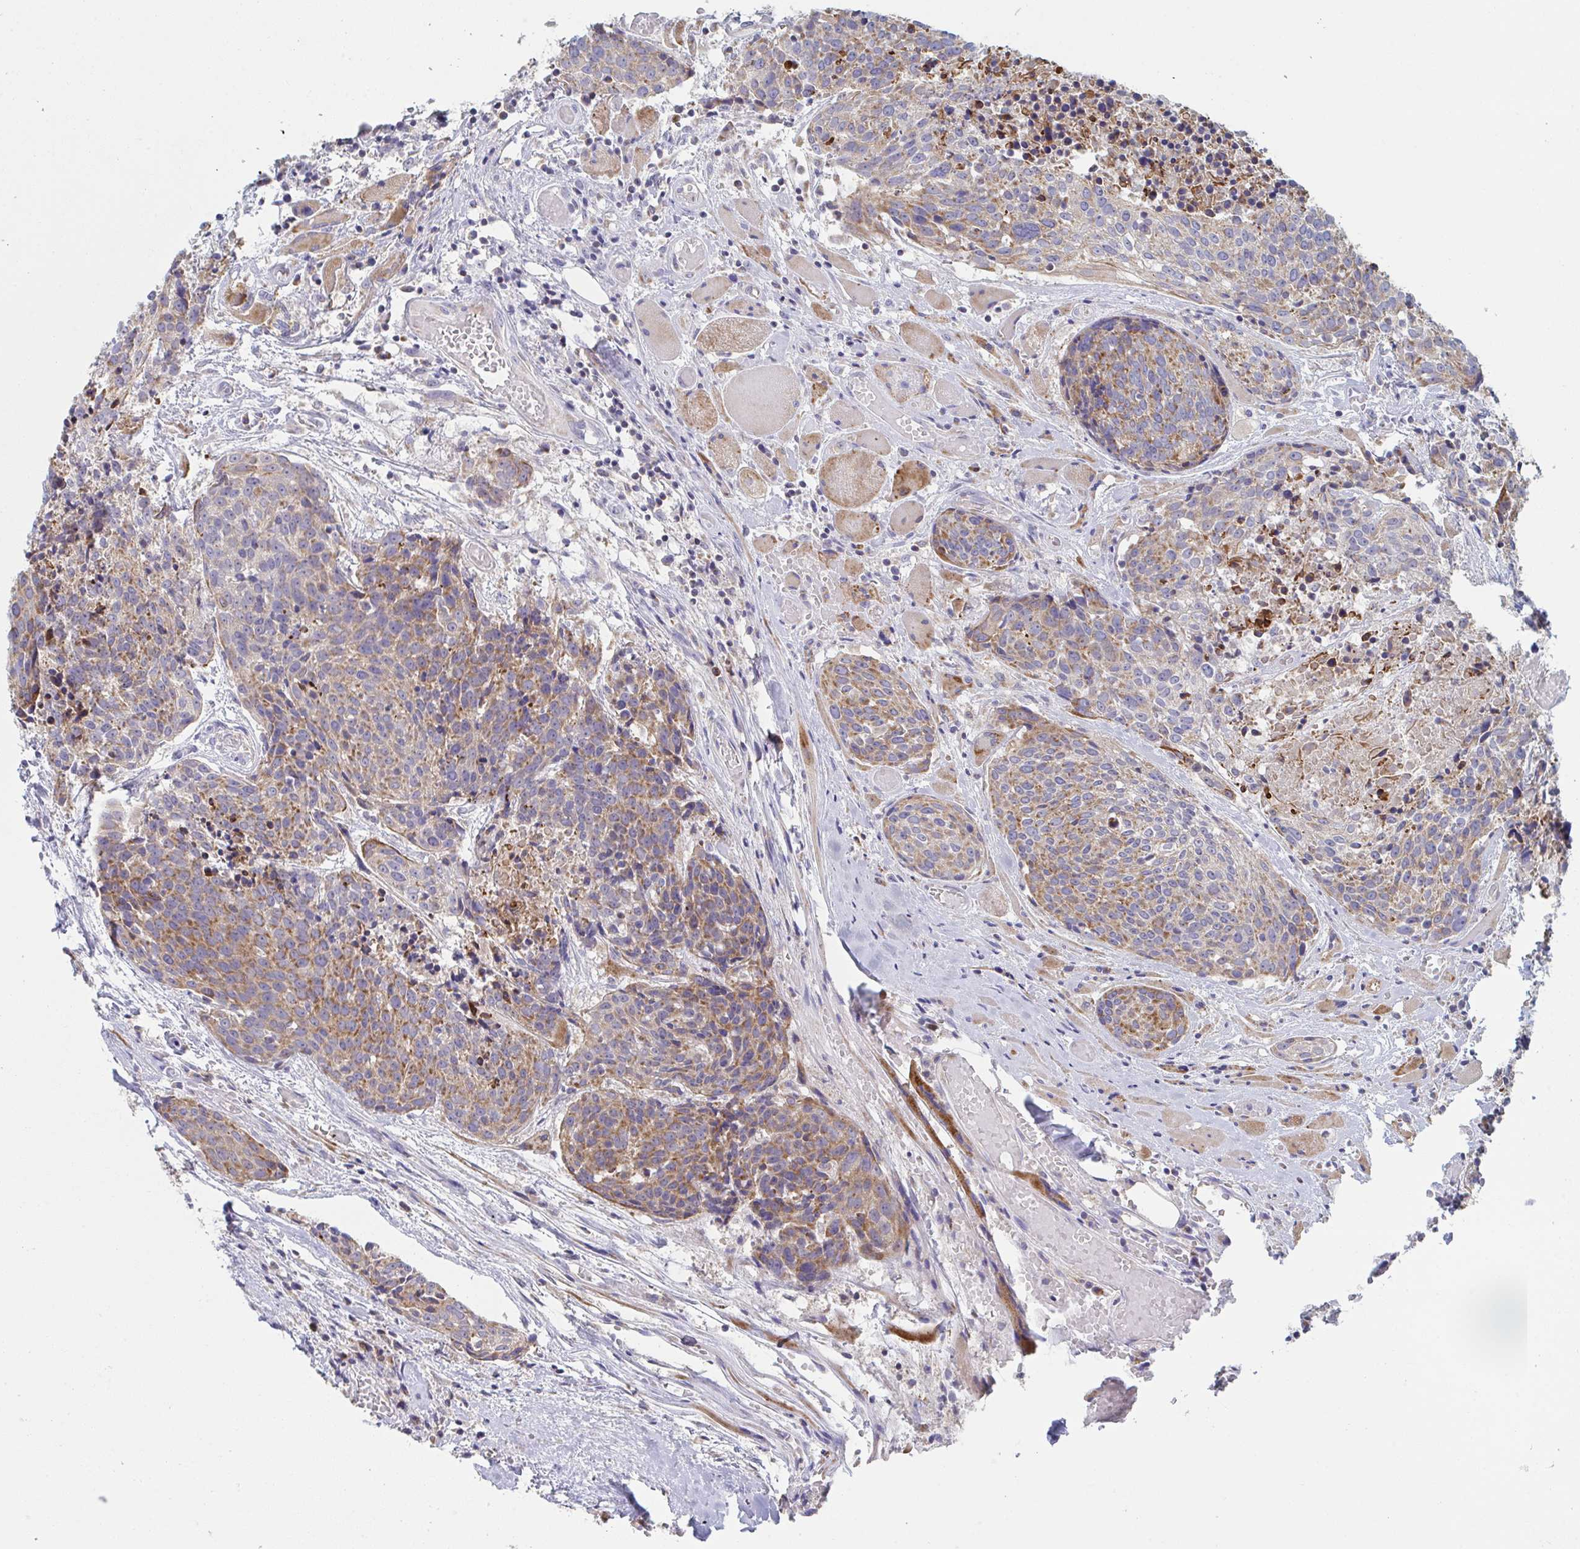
{"staining": {"intensity": "moderate", "quantity": ">75%", "location": "cytoplasmic/membranous"}, "tissue": "head and neck cancer", "cell_type": "Tumor cells", "image_type": "cancer", "snomed": [{"axis": "morphology", "description": "Squamous cell carcinoma, NOS"}, {"axis": "topography", "description": "Oral tissue"}, {"axis": "topography", "description": "Head-Neck"}], "caption": "Immunohistochemical staining of human squamous cell carcinoma (head and neck) shows medium levels of moderate cytoplasmic/membranous protein expression in approximately >75% of tumor cells.", "gene": "NDUFA7", "patient": {"sex": "male", "age": 64}}